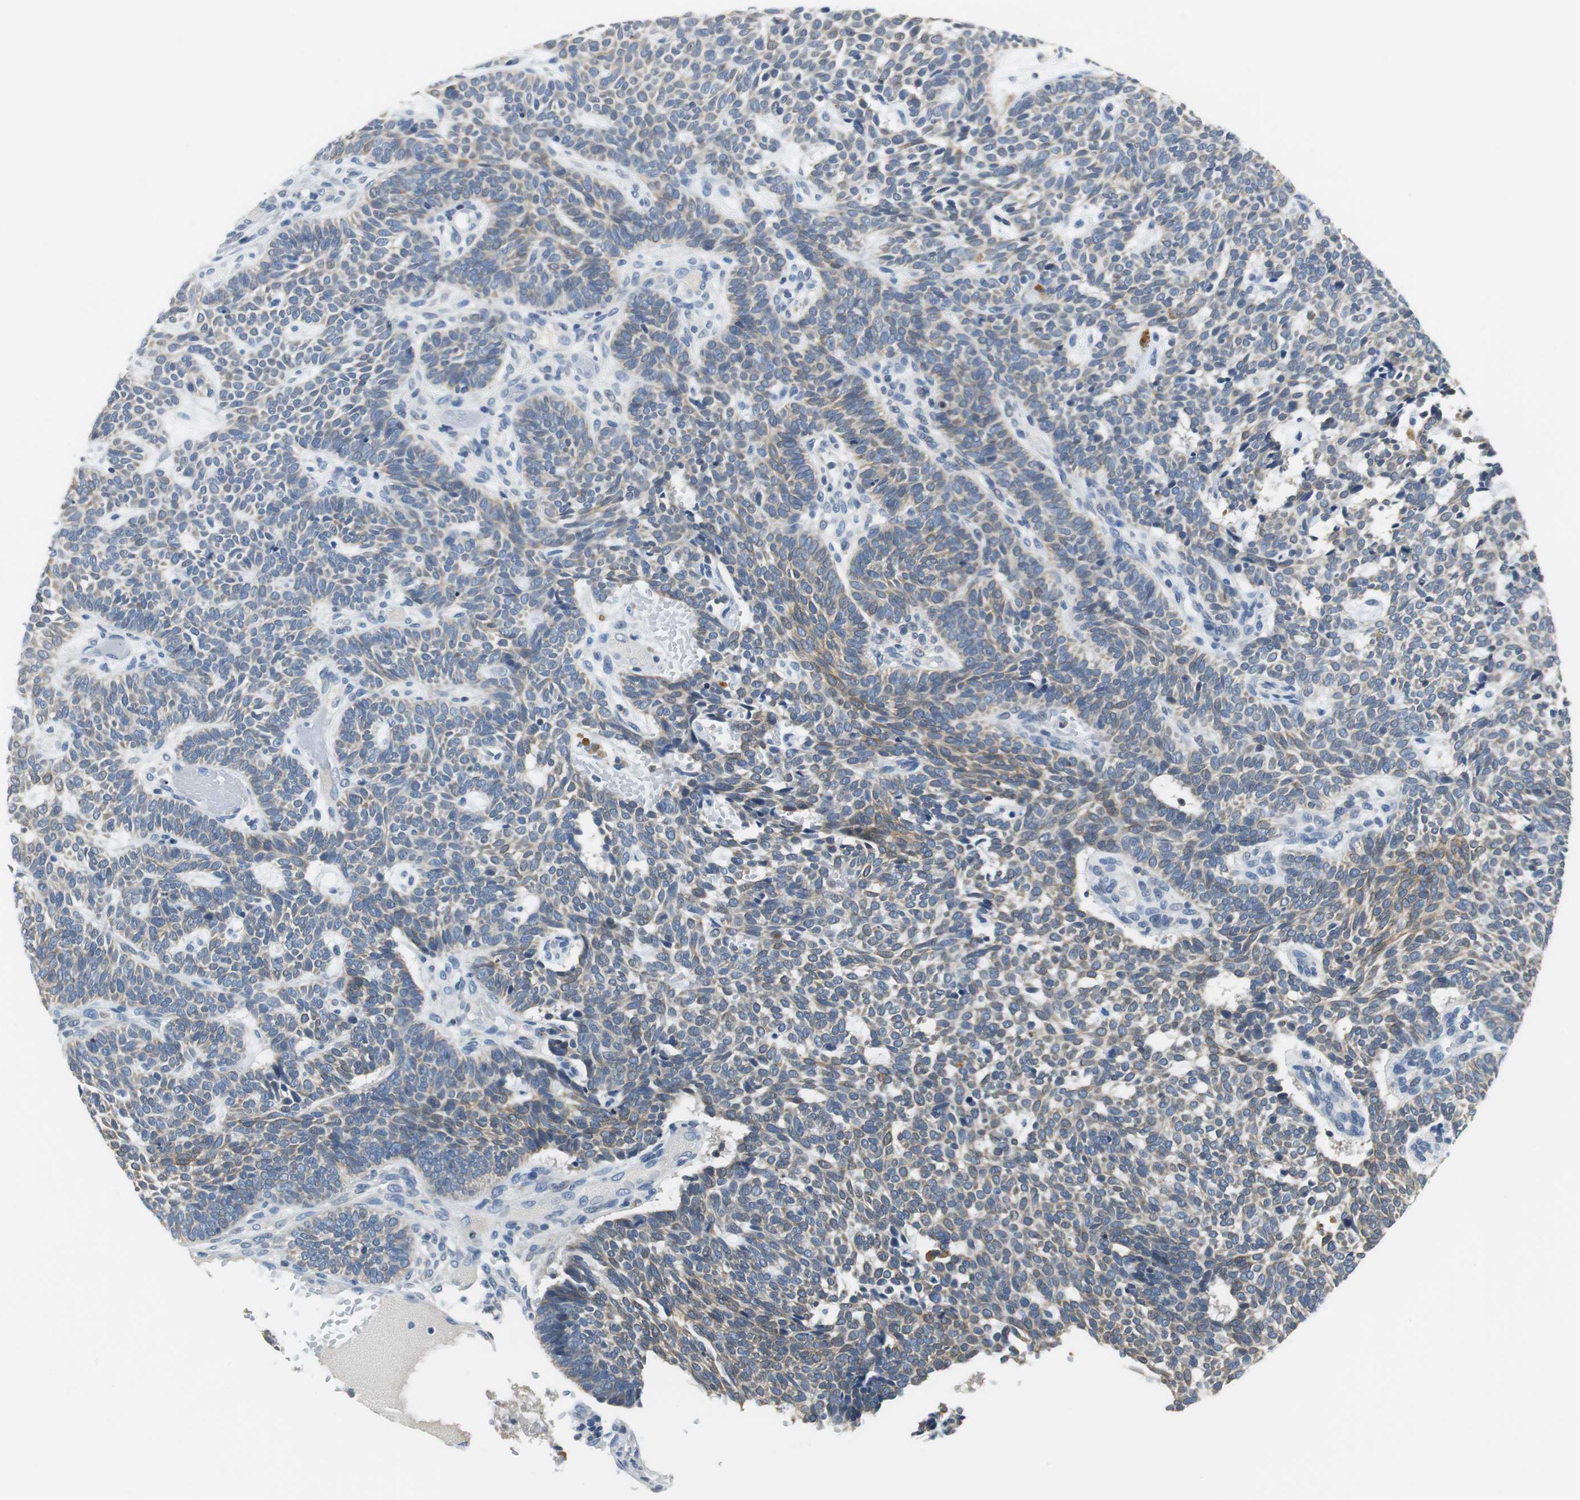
{"staining": {"intensity": "weak", "quantity": "25%-75%", "location": "cytoplasmic/membranous"}, "tissue": "skin cancer", "cell_type": "Tumor cells", "image_type": "cancer", "snomed": [{"axis": "morphology", "description": "Normal tissue, NOS"}, {"axis": "morphology", "description": "Basal cell carcinoma"}, {"axis": "topography", "description": "Skin"}], "caption": "Skin basal cell carcinoma stained for a protein shows weak cytoplasmic/membranous positivity in tumor cells.", "gene": "GLCCI1", "patient": {"sex": "male", "age": 87}}